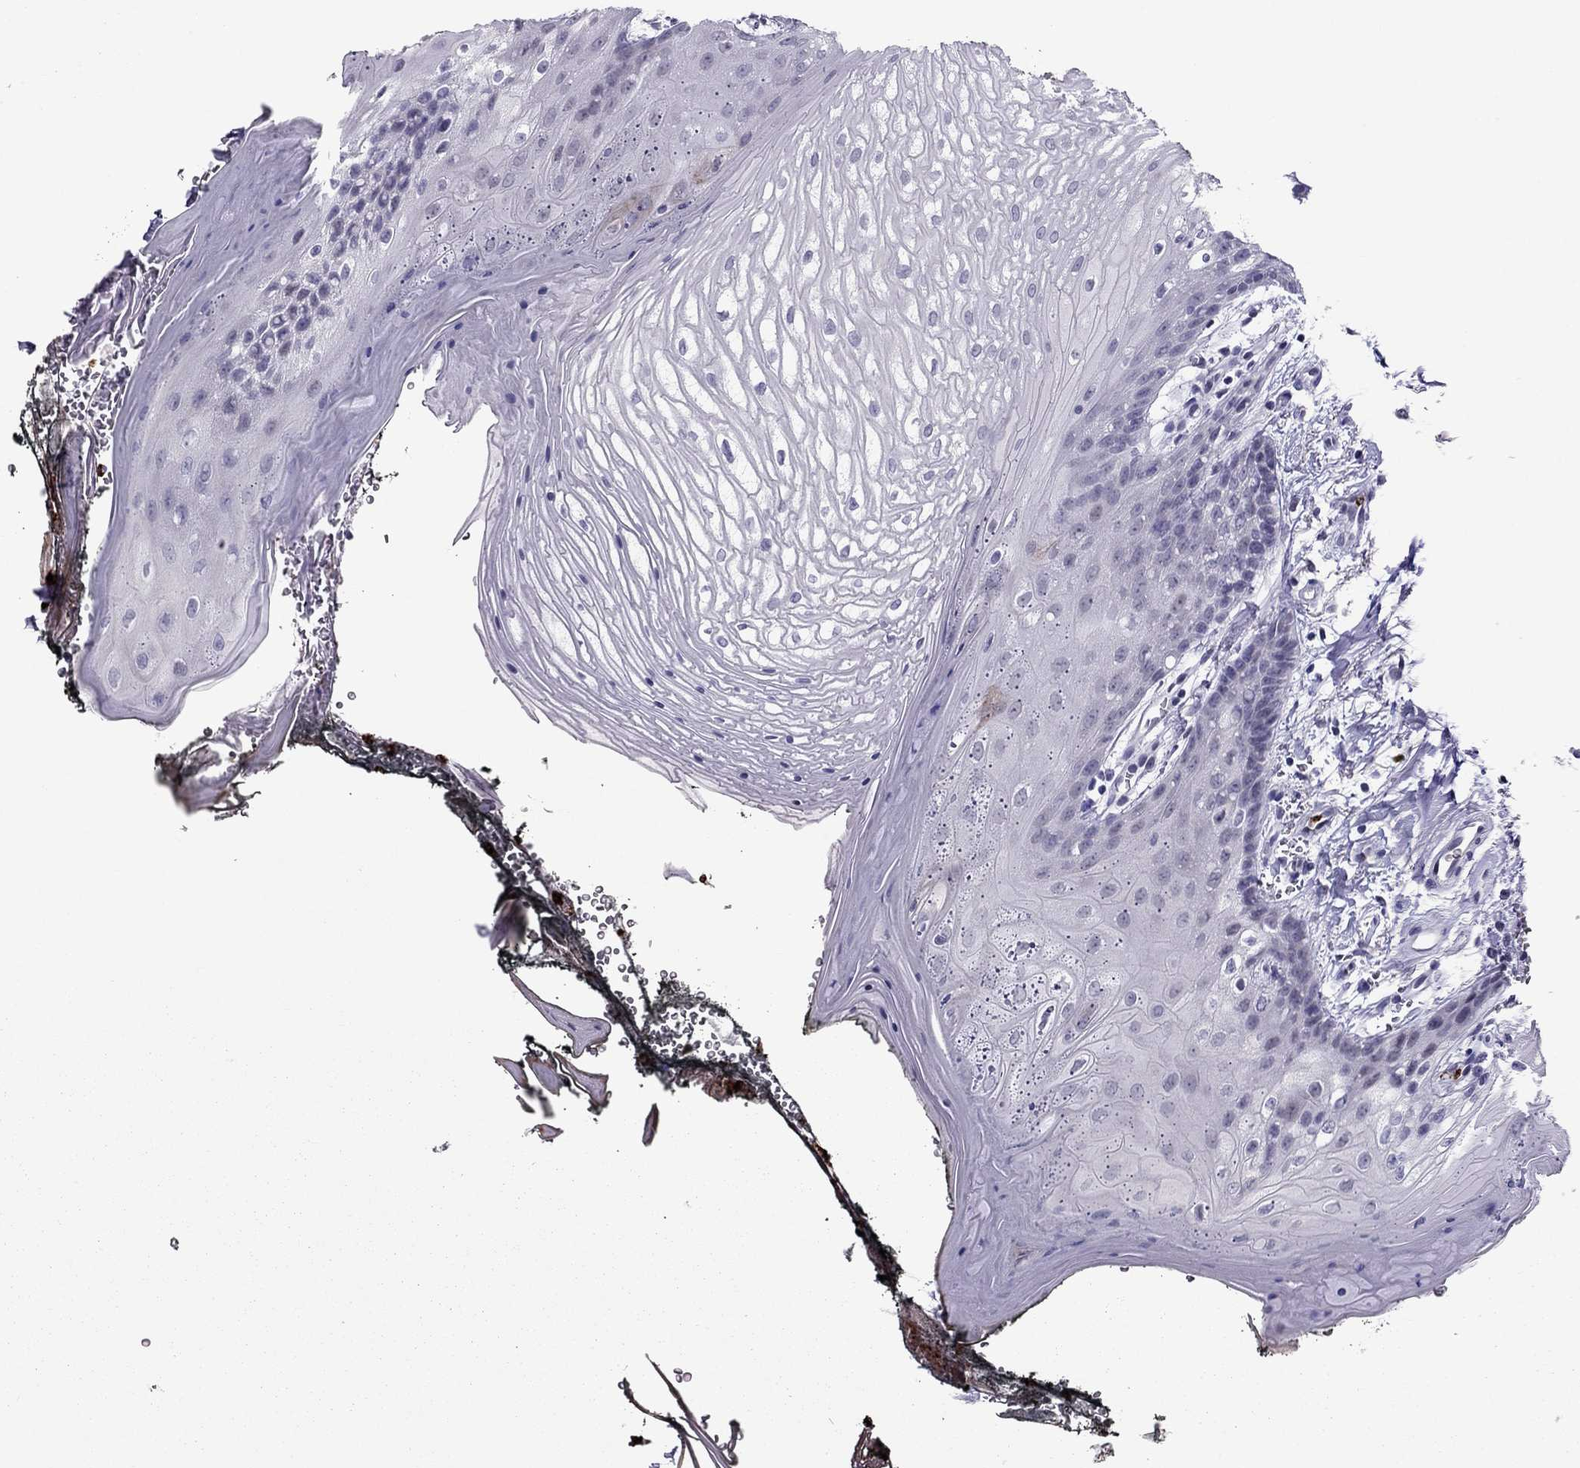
{"staining": {"intensity": "negative", "quantity": "none", "location": "none"}, "tissue": "oral mucosa", "cell_type": "Squamous epithelial cells", "image_type": "normal", "snomed": [{"axis": "morphology", "description": "Normal tissue, NOS"}, {"axis": "morphology", "description": "Squamous cell carcinoma, NOS"}, {"axis": "topography", "description": "Oral tissue"}, {"axis": "topography", "description": "Head-Neck"}], "caption": "Immunohistochemistry (IHC) of unremarkable human oral mucosa demonstrates no expression in squamous epithelial cells. (DAB (3,3'-diaminobenzidine) IHC with hematoxylin counter stain).", "gene": "CCL27", "patient": {"sex": "male", "age": 65}}